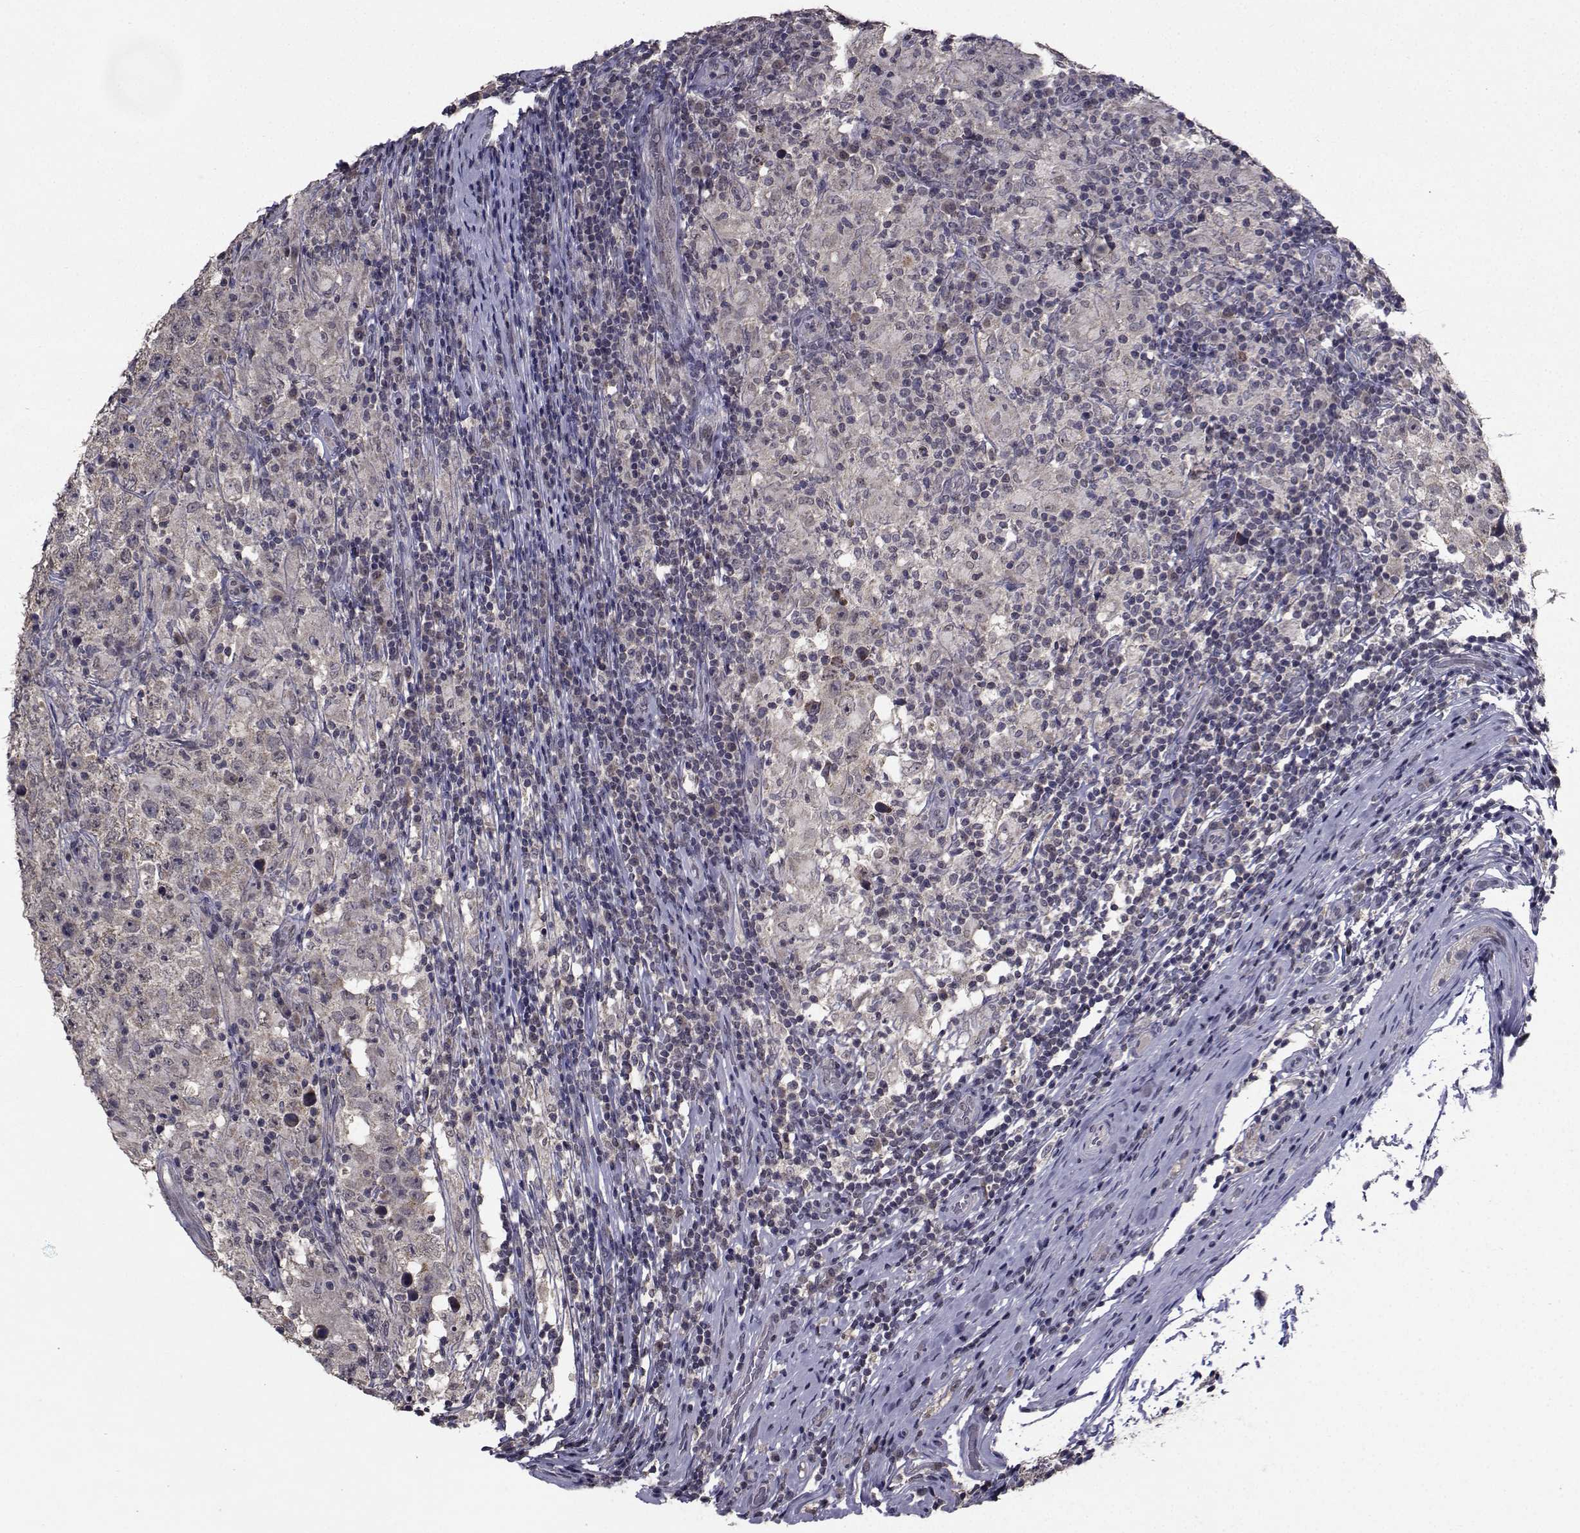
{"staining": {"intensity": "weak", "quantity": "25%-75%", "location": "cytoplasmic/membranous"}, "tissue": "testis cancer", "cell_type": "Tumor cells", "image_type": "cancer", "snomed": [{"axis": "morphology", "description": "Seminoma, NOS"}, {"axis": "morphology", "description": "Carcinoma, Embryonal, NOS"}, {"axis": "topography", "description": "Testis"}], "caption": "Protein analysis of testis embryonal carcinoma tissue demonstrates weak cytoplasmic/membranous expression in approximately 25%-75% of tumor cells.", "gene": "CYP2S1", "patient": {"sex": "male", "age": 41}}